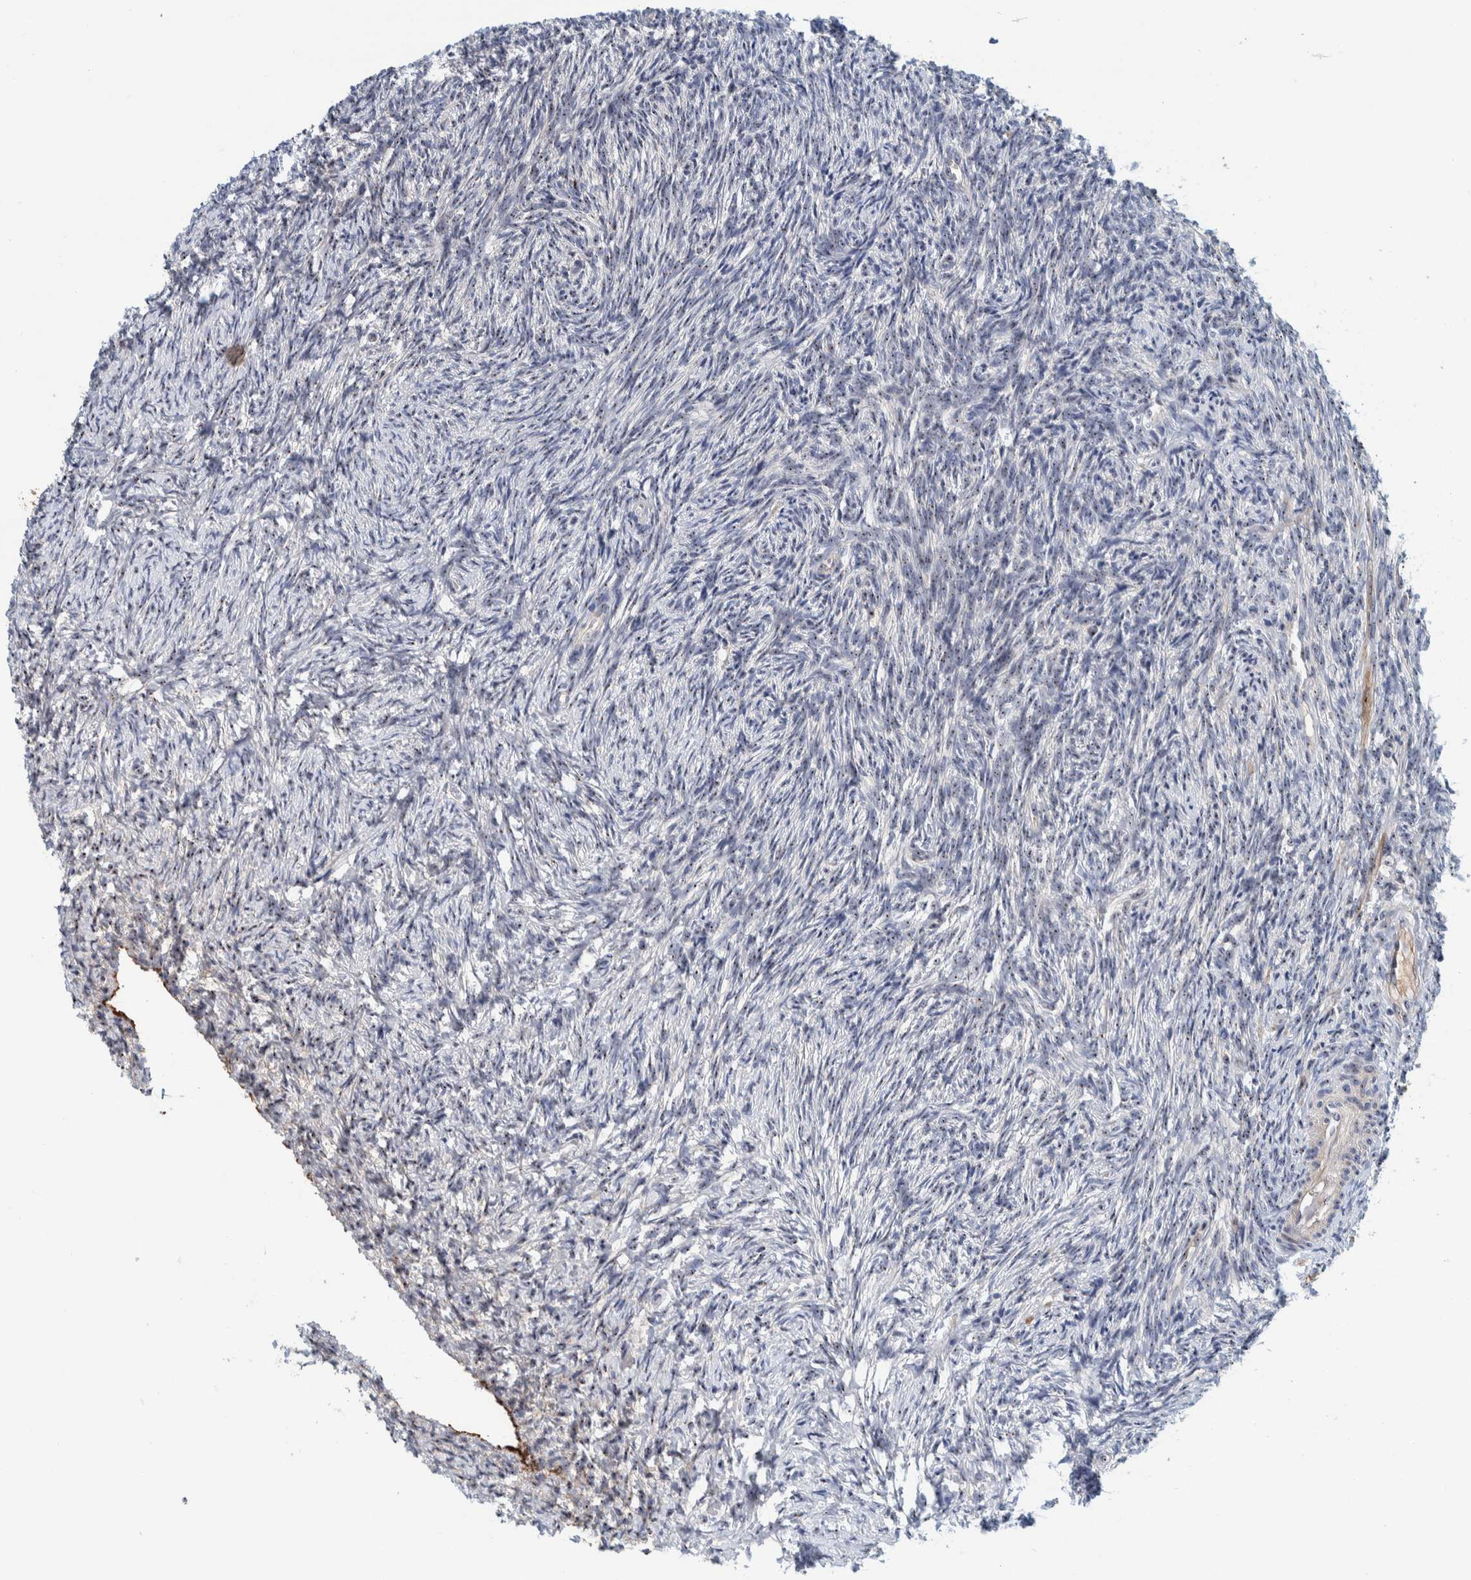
{"staining": {"intensity": "strong", "quantity": "<25%", "location": "nuclear"}, "tissue": "ovary", "cell_type": "Follicle cells", "image_type": "normal", "snomed": [{"axis": "morphology", "description": "Normal tissue, NOS"}, {"axis": "topography", "description": "Ovary"}], "caption": "Immunohistochemical staining of benign human ovary demonstrates medium levels of strong nuclear staining in approximately <25% of follicle cells.", "gene": "NOL11", "patient": {"sex": "female", "age": 41}}